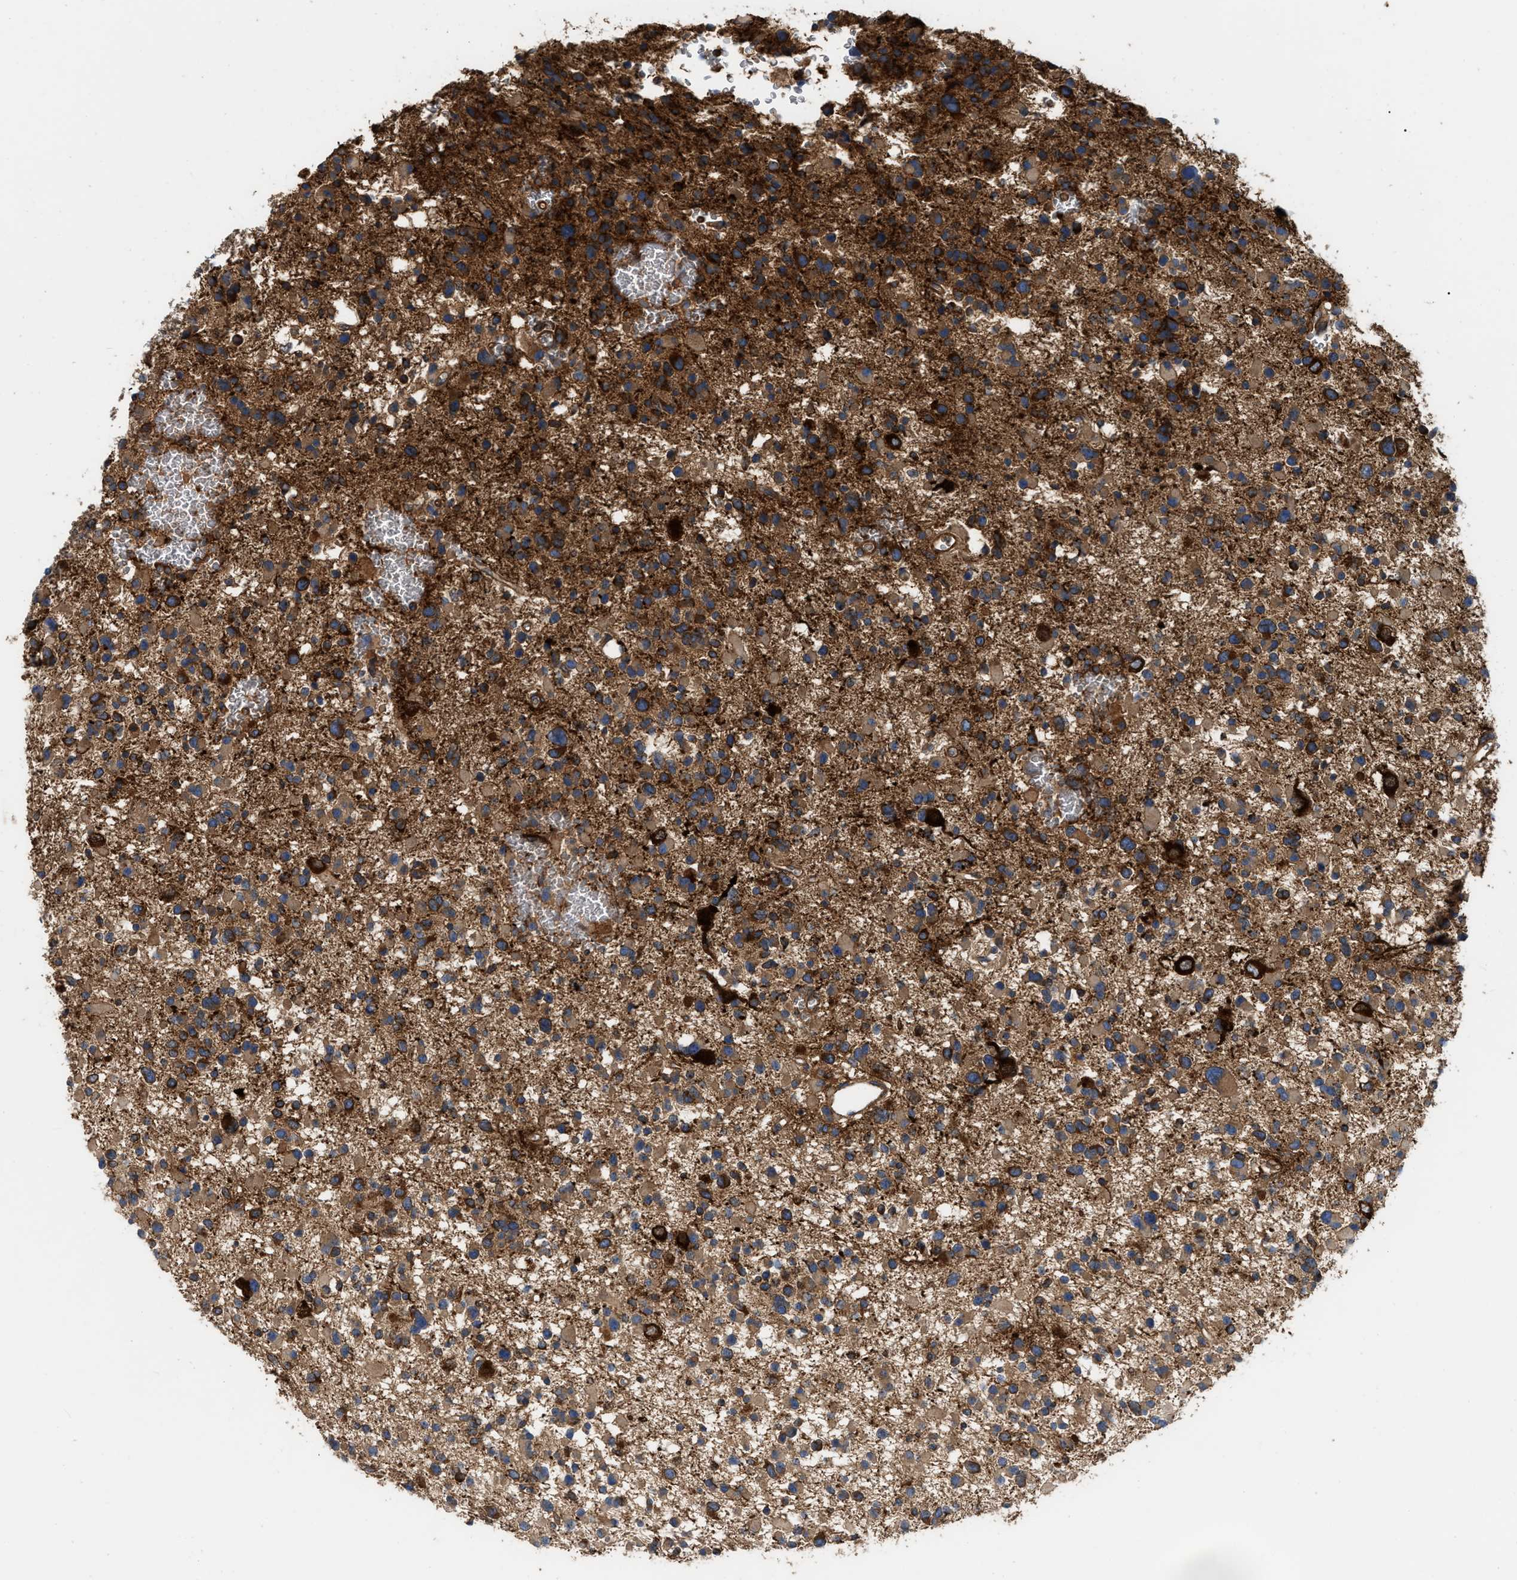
{"staining": {"intensity": "strong", "quantity": ">75%", "location": "cytoplasmic/membranous"}, "tissue": "glioma", "cell_type": "Tumor cells", "image_type": "cancer", "snomed": [{"axis": "morphology", "description": "Glioma, malignant, Low grade"}, {"axis": "topography", "description": "Brain"}], "caption": "IHC micrograph of human malignant glioma (low-grade) stained for a protein (brown), which reveals high levels of strong cytoplasmic/membranous positivity in approximately >75% of tumor cells.", "gene": "RABEP1", "patient": {"sex": "female", "age": 22}}